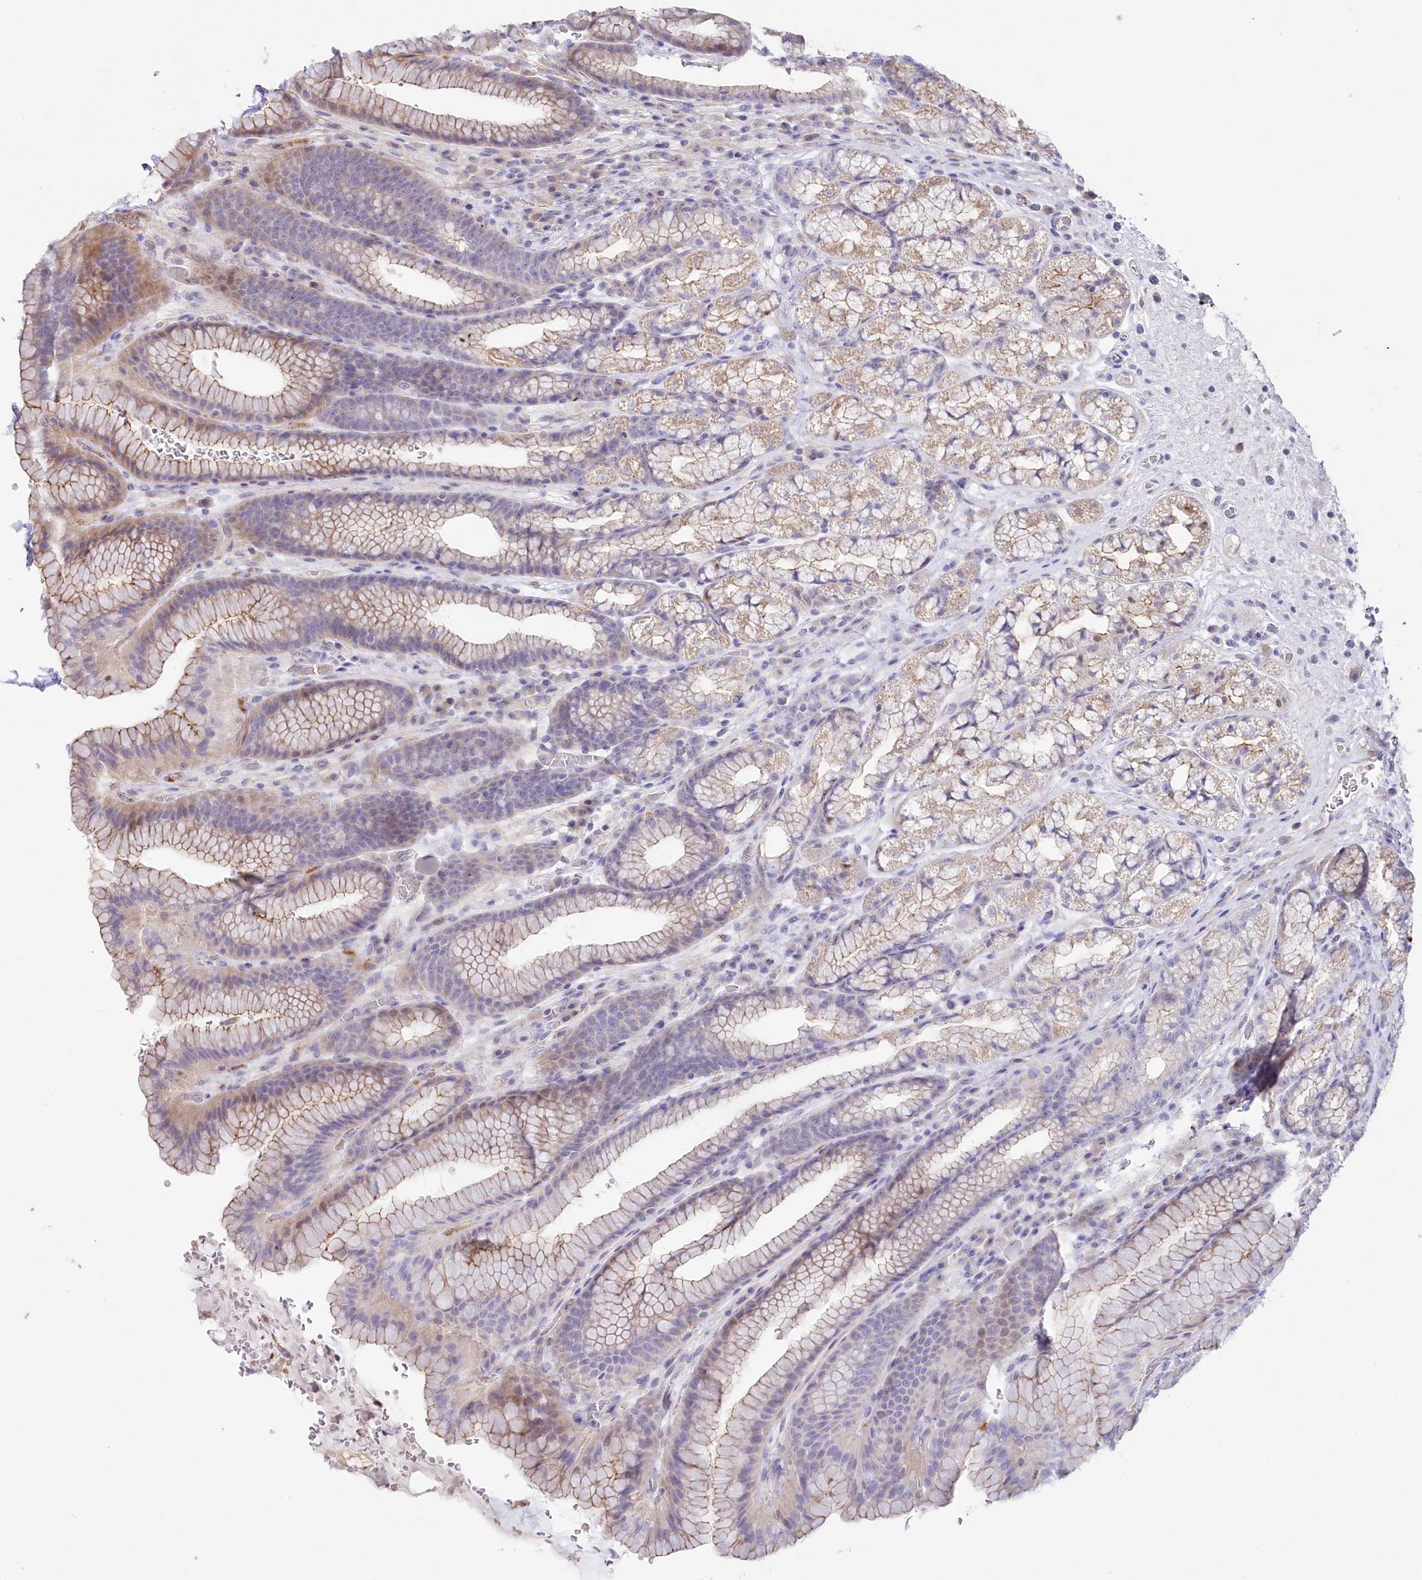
{"staining": {"intensity": "weak", "quantity": "25%-75%", "location": "cytoplasmic/membranous"}, "tissue": "stomach", "cell_type": "Glandular cells", "image_type": "normal", "snomed": [{"axis": "morphology", "description": "Normal tissue, NOS"}, {"axis": "morphology", "description": "Adenocarcinoma, NOS"}, {"axis": "topography", "description": "Stomach"}], "caption": "Stomach was stained to show a protein in brown. There is low levels of weak cytoplasmic/membranous staining in about 25%-75% of glandular cells. (IHC, brightfield microscopy, high magnification).", "gene": "SLC6A11", "patient": {"sex": "male", "age": 57}}